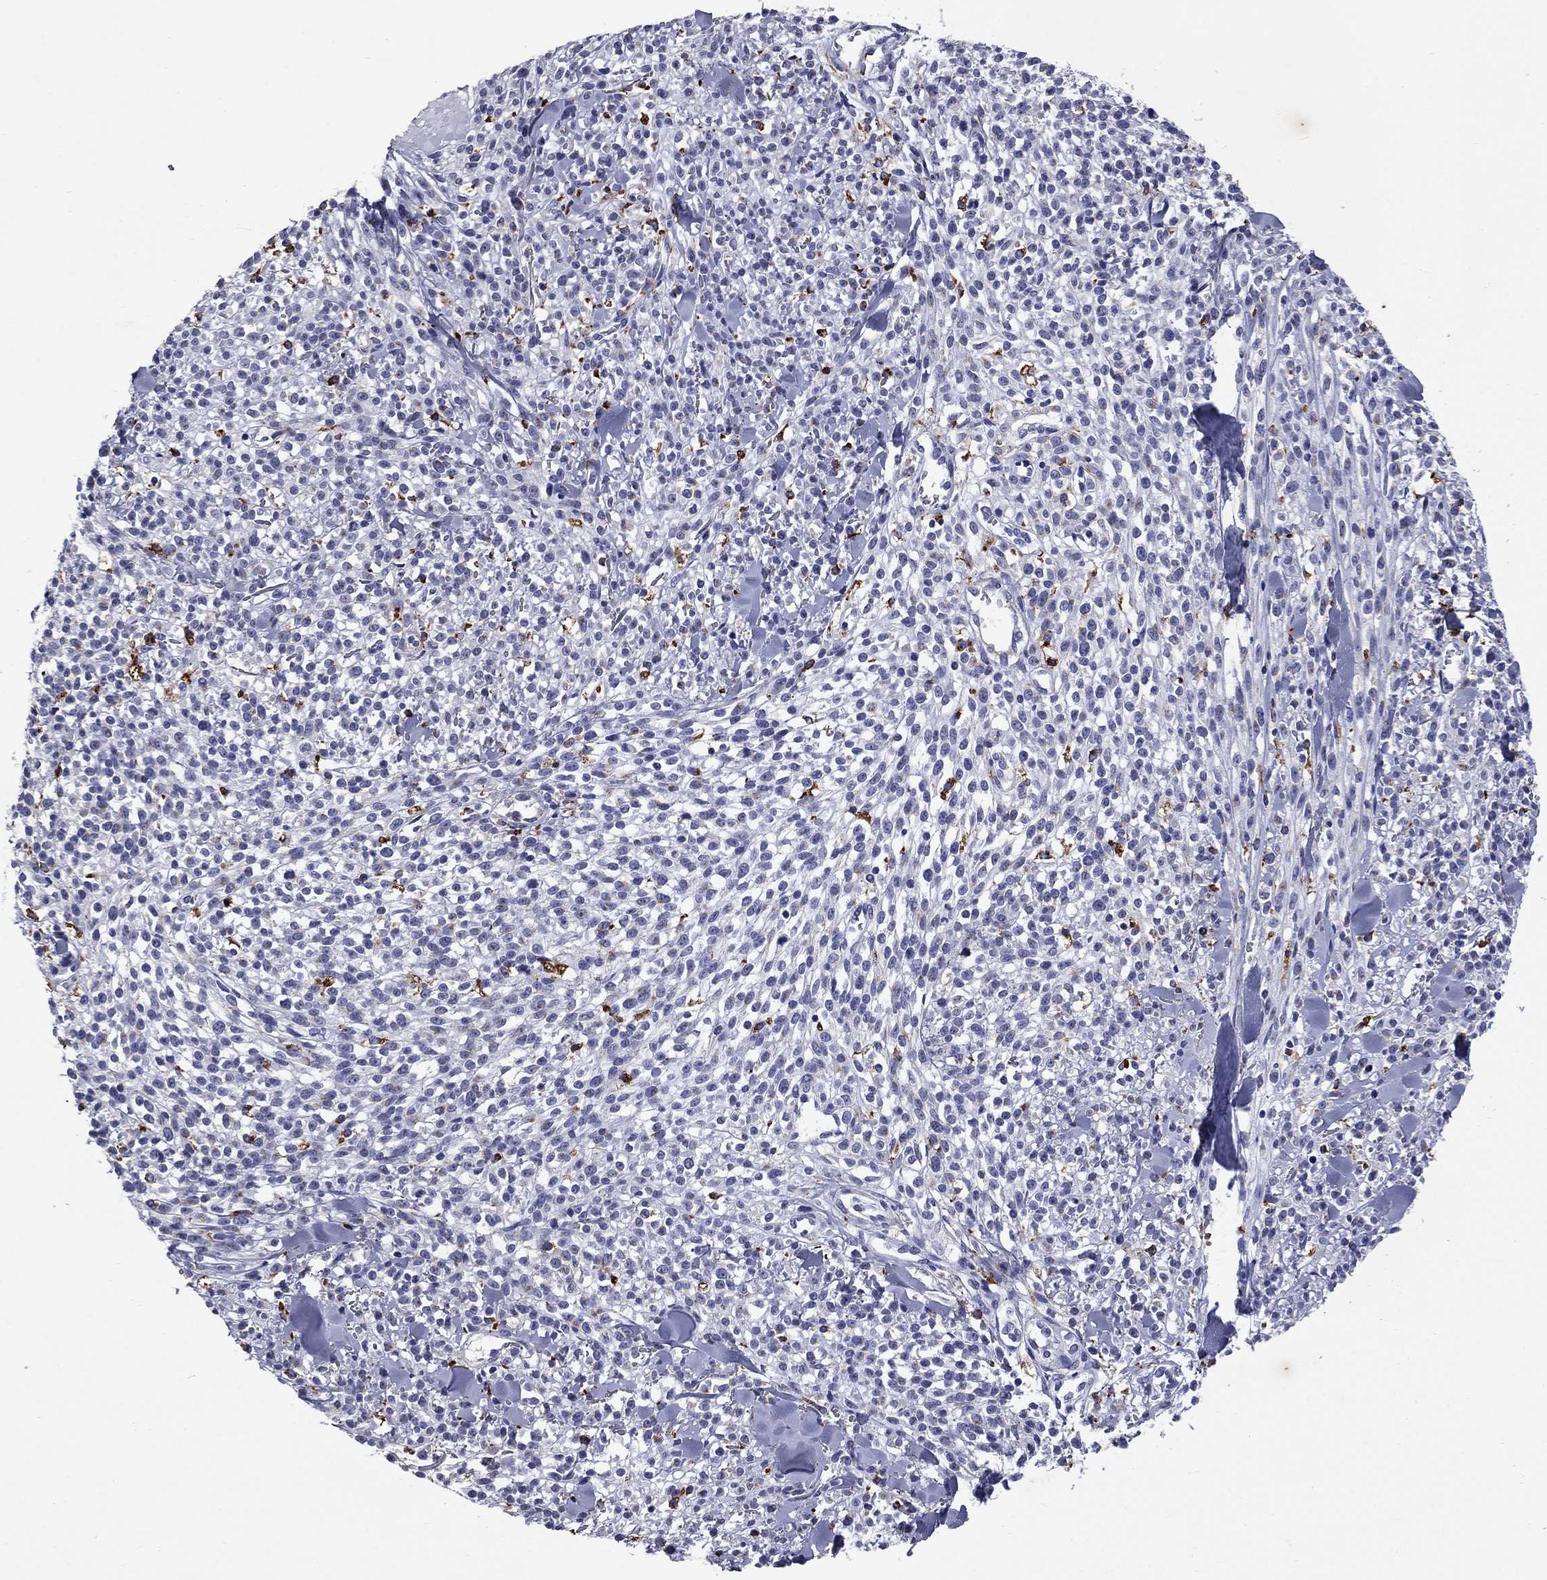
{"staining": {"intensity": "negative", "quantity": "none", "location": "none"}, "tissue": "melanoma", "cell_type": "Tumor cells", "image_type": "cancer", "snomed": [{"axis": "morphology", "description": "Malignant melanoma, NOS"}, {"axis": "topography", "description": "Skin"}, {"axis": "topography", "description": "Skin of trunk"}], "caption": "Immunohistochemistry histopathology image of neoplastic tissue: malignant melanoma stained with DAB reveals no significant protein staining in tumor cells. The staining is performed using DAB brown chromogen with nuclei counter-stained in using hematoxylin.", "gene": "MADCAM1", "patient": {"sex": "male", "age": 74}}